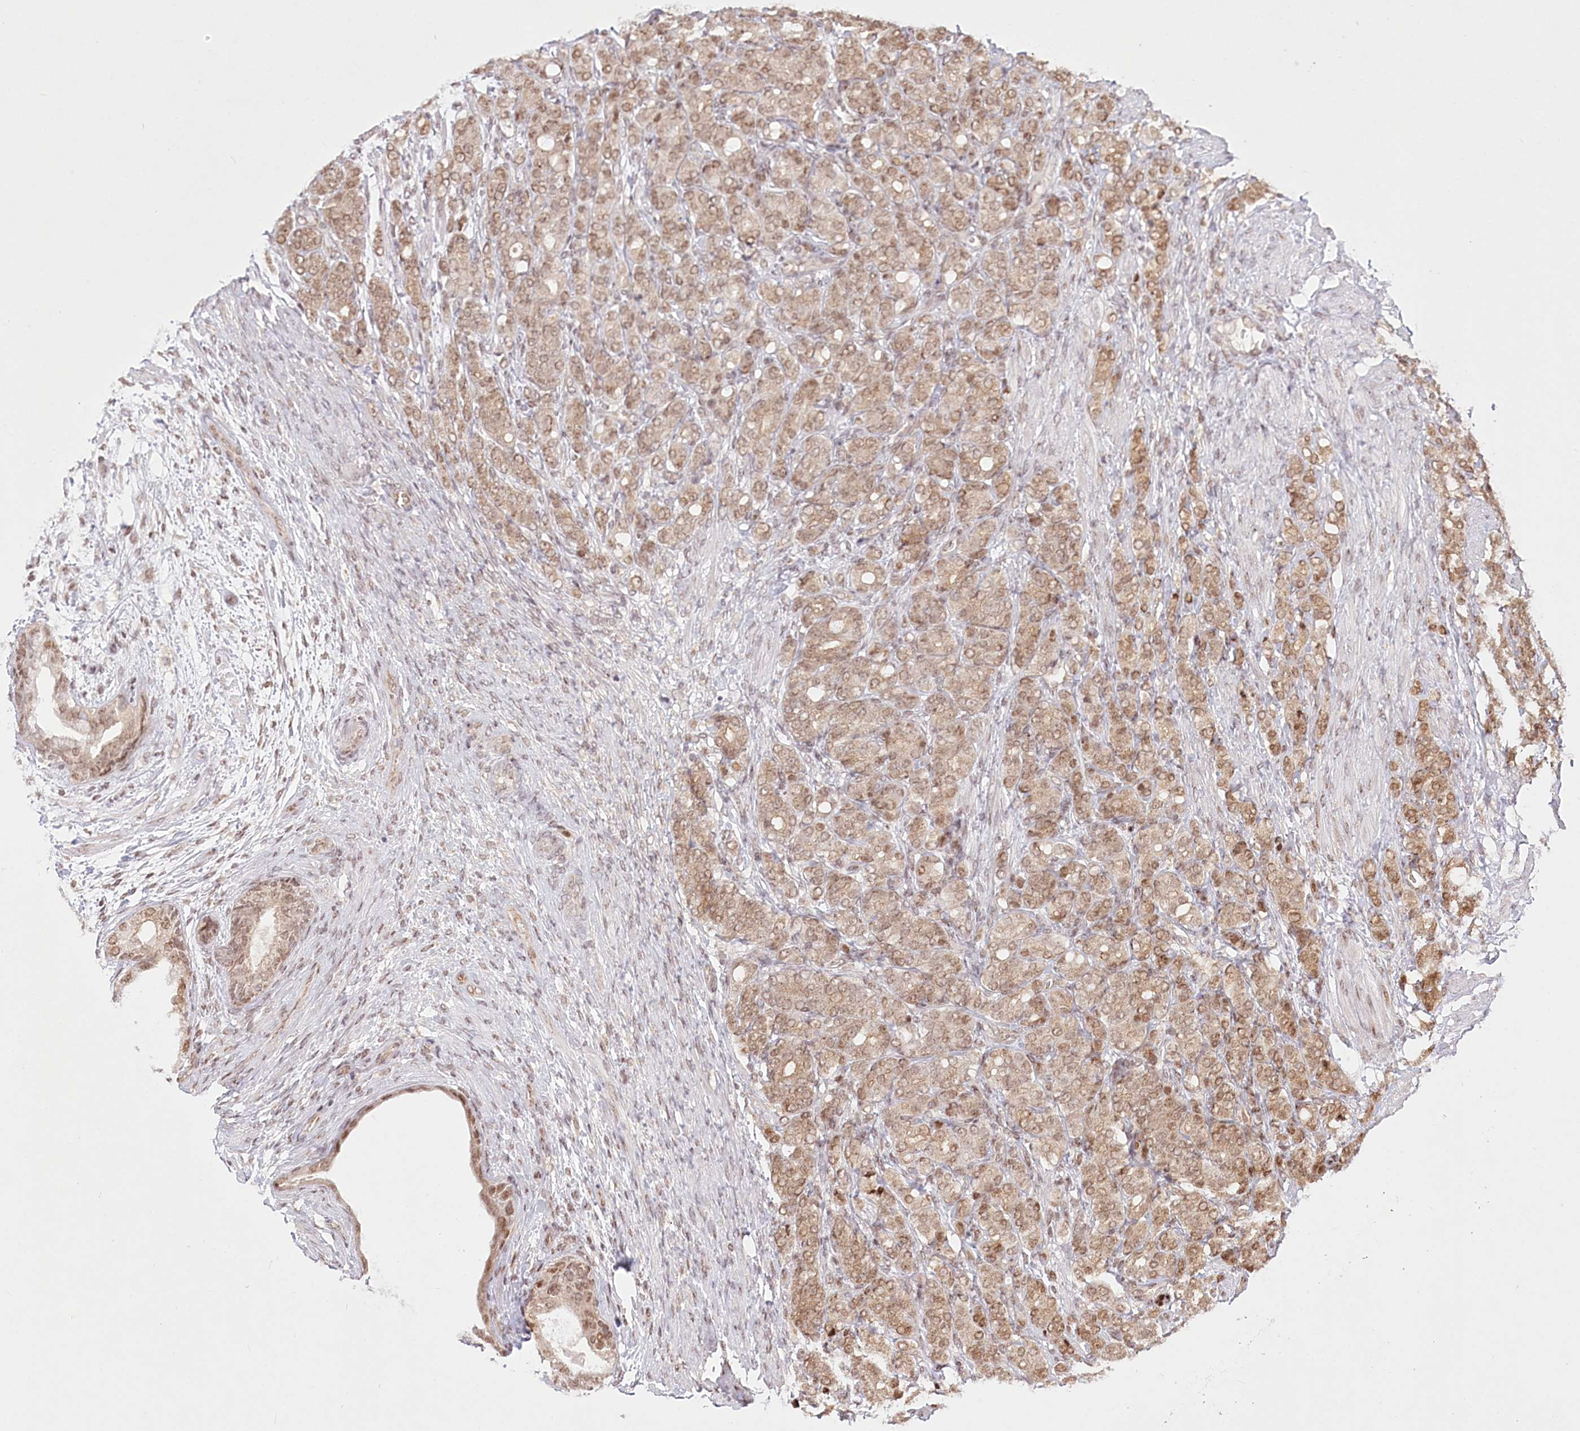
{"staining": {"intensity": "moderate", "quantity": ">75%", "location": "cytoplasmic/membranous,nuclear"}, "tissue": "prostate cancer", "cell_type": "Tumor cells", "image_type": "cancer", "snomed": [{"axis": "morphology", "description": "Adenocarcinoma, High grade"}, {"axis": "topography", "description": "Prostate"}], "caption": "Immunohistochemical staining of prostate cancer (high-grade adenocarcinoma) demonstrates moderate cytoplasmic/membranous and nuclear protein positivity in about >75% of tumor cells. The staining was performed using DAB to visualize the protein expression in brown, while the nuclei were stained in blue with hematoxylin (Magnification: 20x).", "gene": "PYURF", "patient": {"sex": "male", "age": 62}}